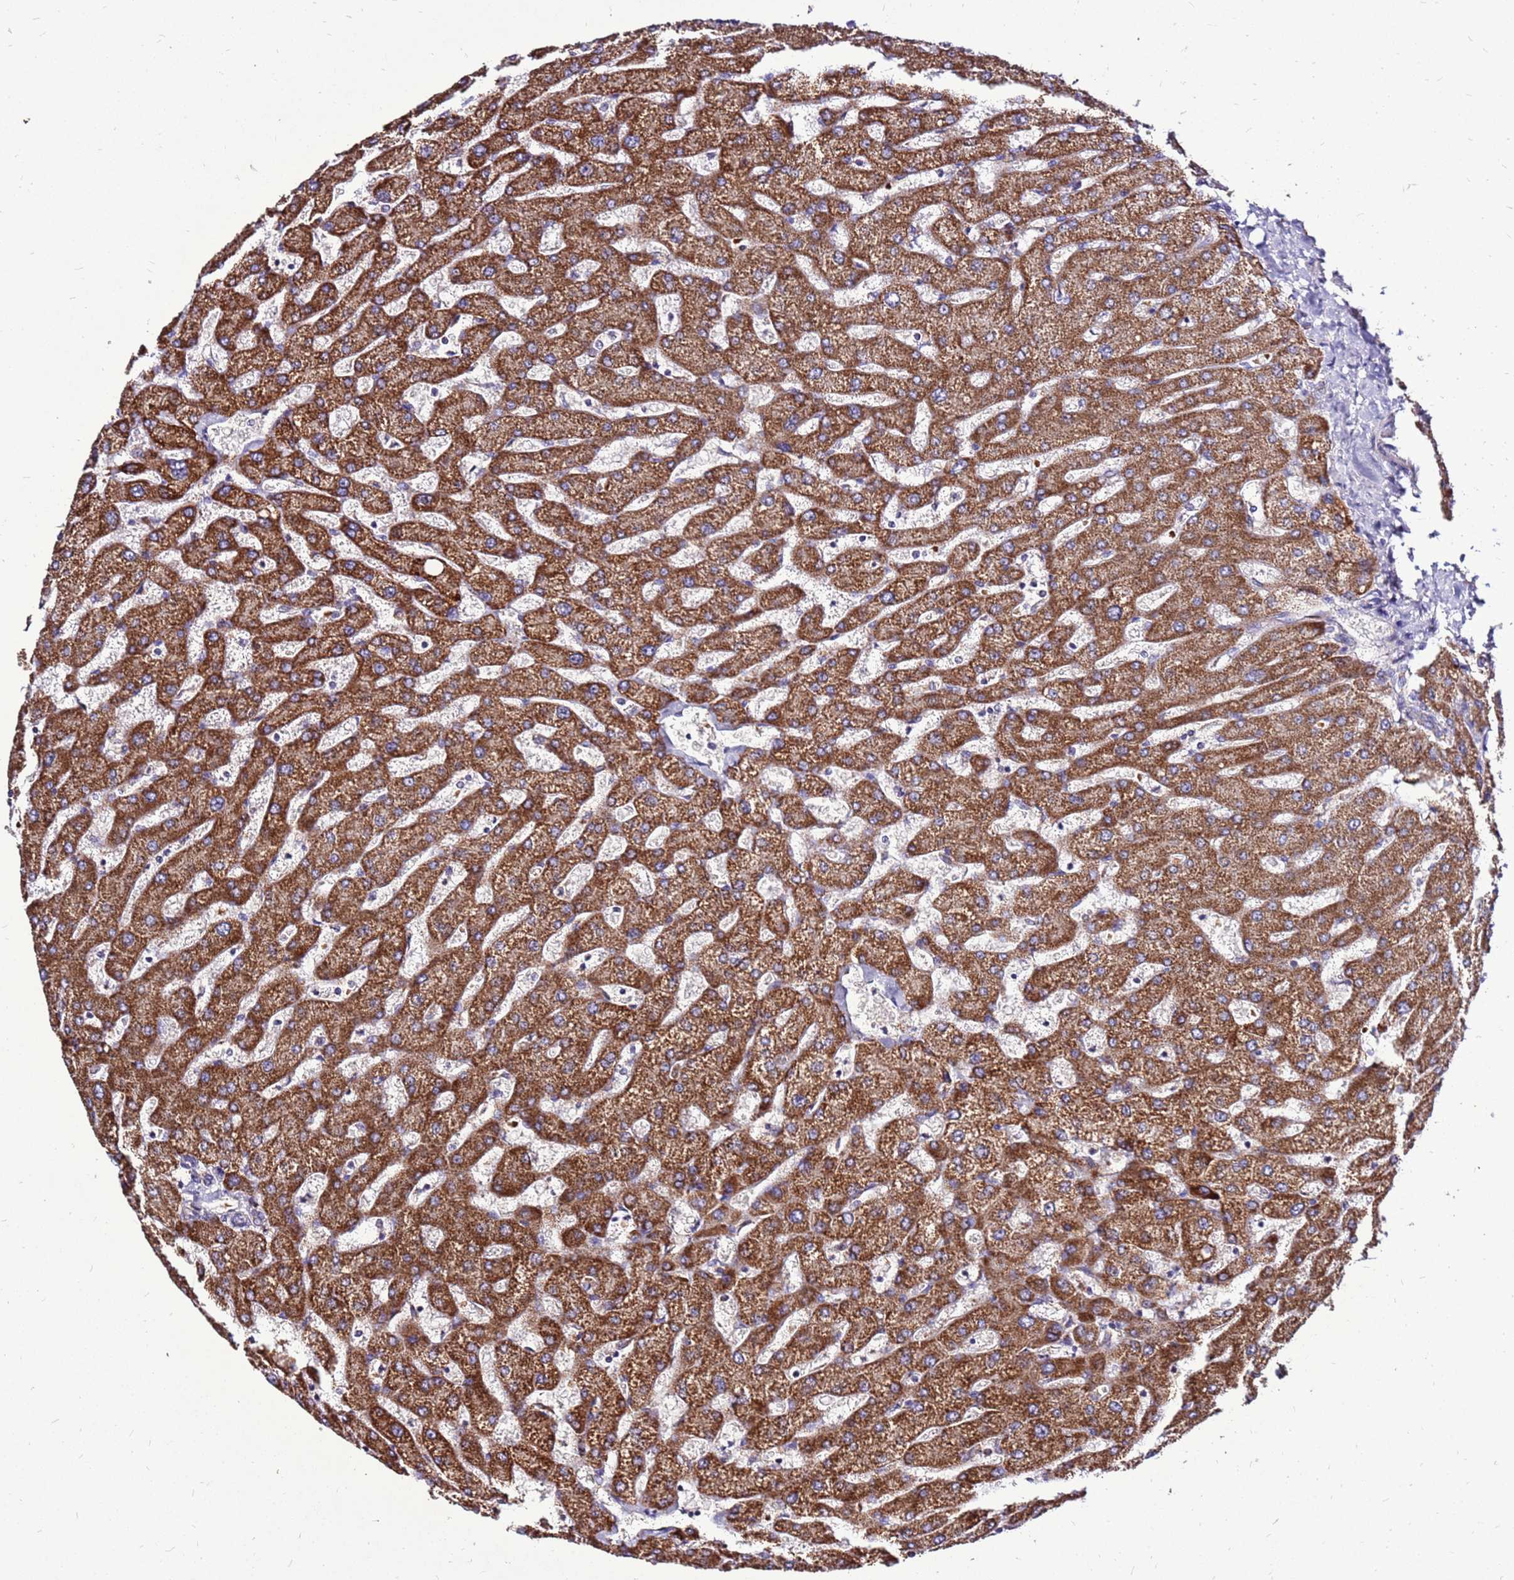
{"staining": {"intensity": "negative", "quantity": "none", "location": "none"}, "tissue": "liver", "cell_type": "Cholangiocytes", "image_type": "normal", "snomed": [{"axis": "morphology", "description": "Normal tissue, NOS"}, {"axis": "topography", "description": "Liver"}], "caption": "Immunohistochemical staining of unremarkable human liver shows no significant positivity in cholangiocytes. The staining was performed using DAB to visualize the protein expression in brown, while the nuclei were stained in blue with hematoxylin (Magnification: 20x).", "gene": "SPSB3", "patient": {"sex": "male", "age": 55}}